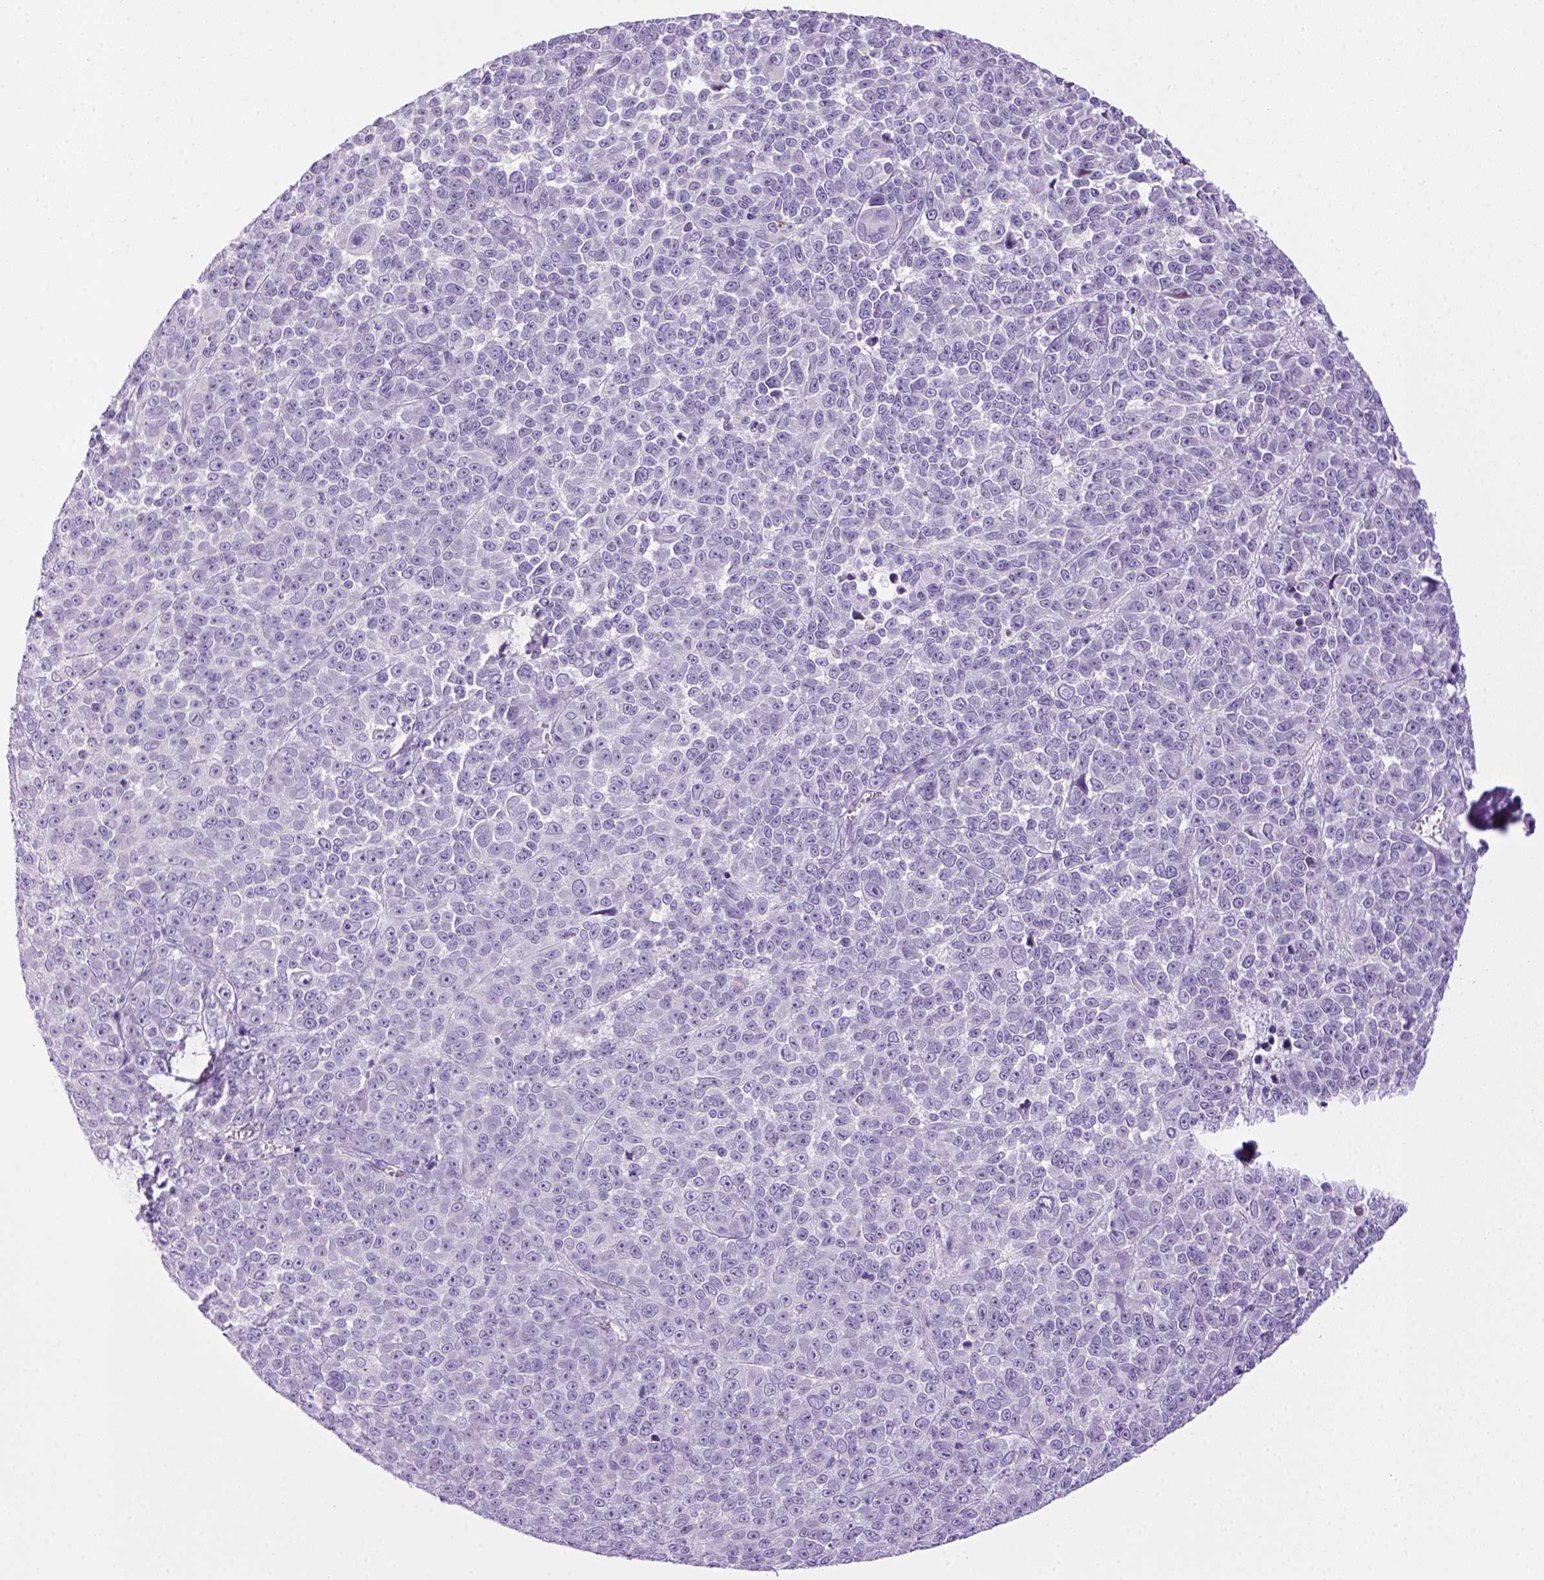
{"staining": {"intensity": "negative", "quantity": "none", "location": "none"}, "tissue": "melanoma", "cell_type": "Tumor cells", "image_type": "cancer", "snomed": [{"axis": "morphology", "description": "Malignant melanoma, NOS"}, {"axis": "topography", "description": "Skin"}], "caption": "This is an immunohistochemistry histopathology image of human malignant melanoma. There is no expression in tumor cells.", "gene": "SGCG", "patient": {"sex": "female", "age": 95}}